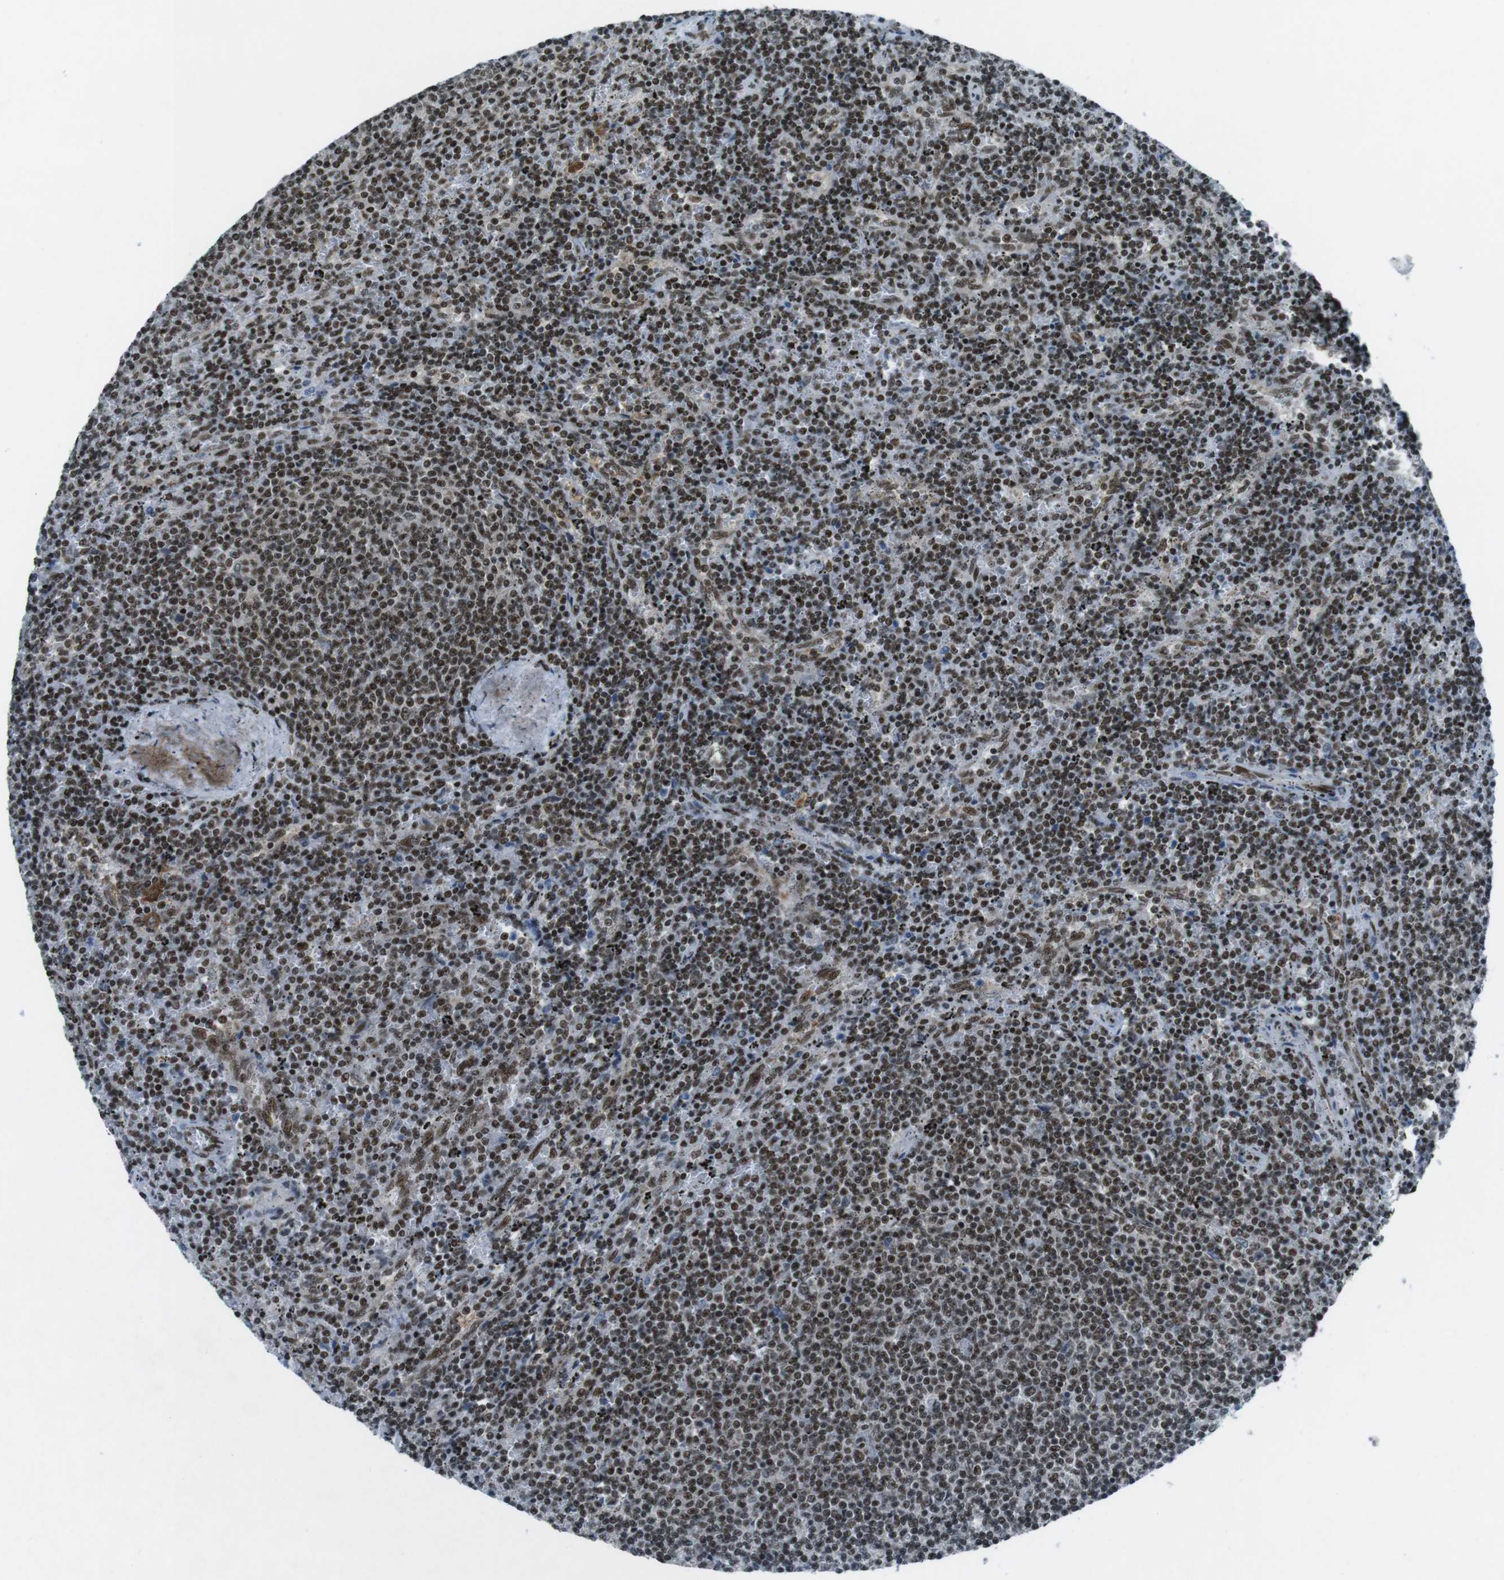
{"staining": {"intensity": "strong", "quantity": ">75%", "location": "nuclear"}, "tissue": "lymphoma", "cell_type": "Tumor cells", "image_type": "cancer", "snomed": [{"axis": "morphology", "description": "Malignant lymphoma, non-Hodgkin's type, Low grade"}, {"axis": "topography", "description": "Spleen"}], "caption": "The immunohistochemical stain shows strong nuclear expression in tumor cells of lymphoma tissue.", "gene": "TAF1", "patient": {"sex": "female", "age": 50}}